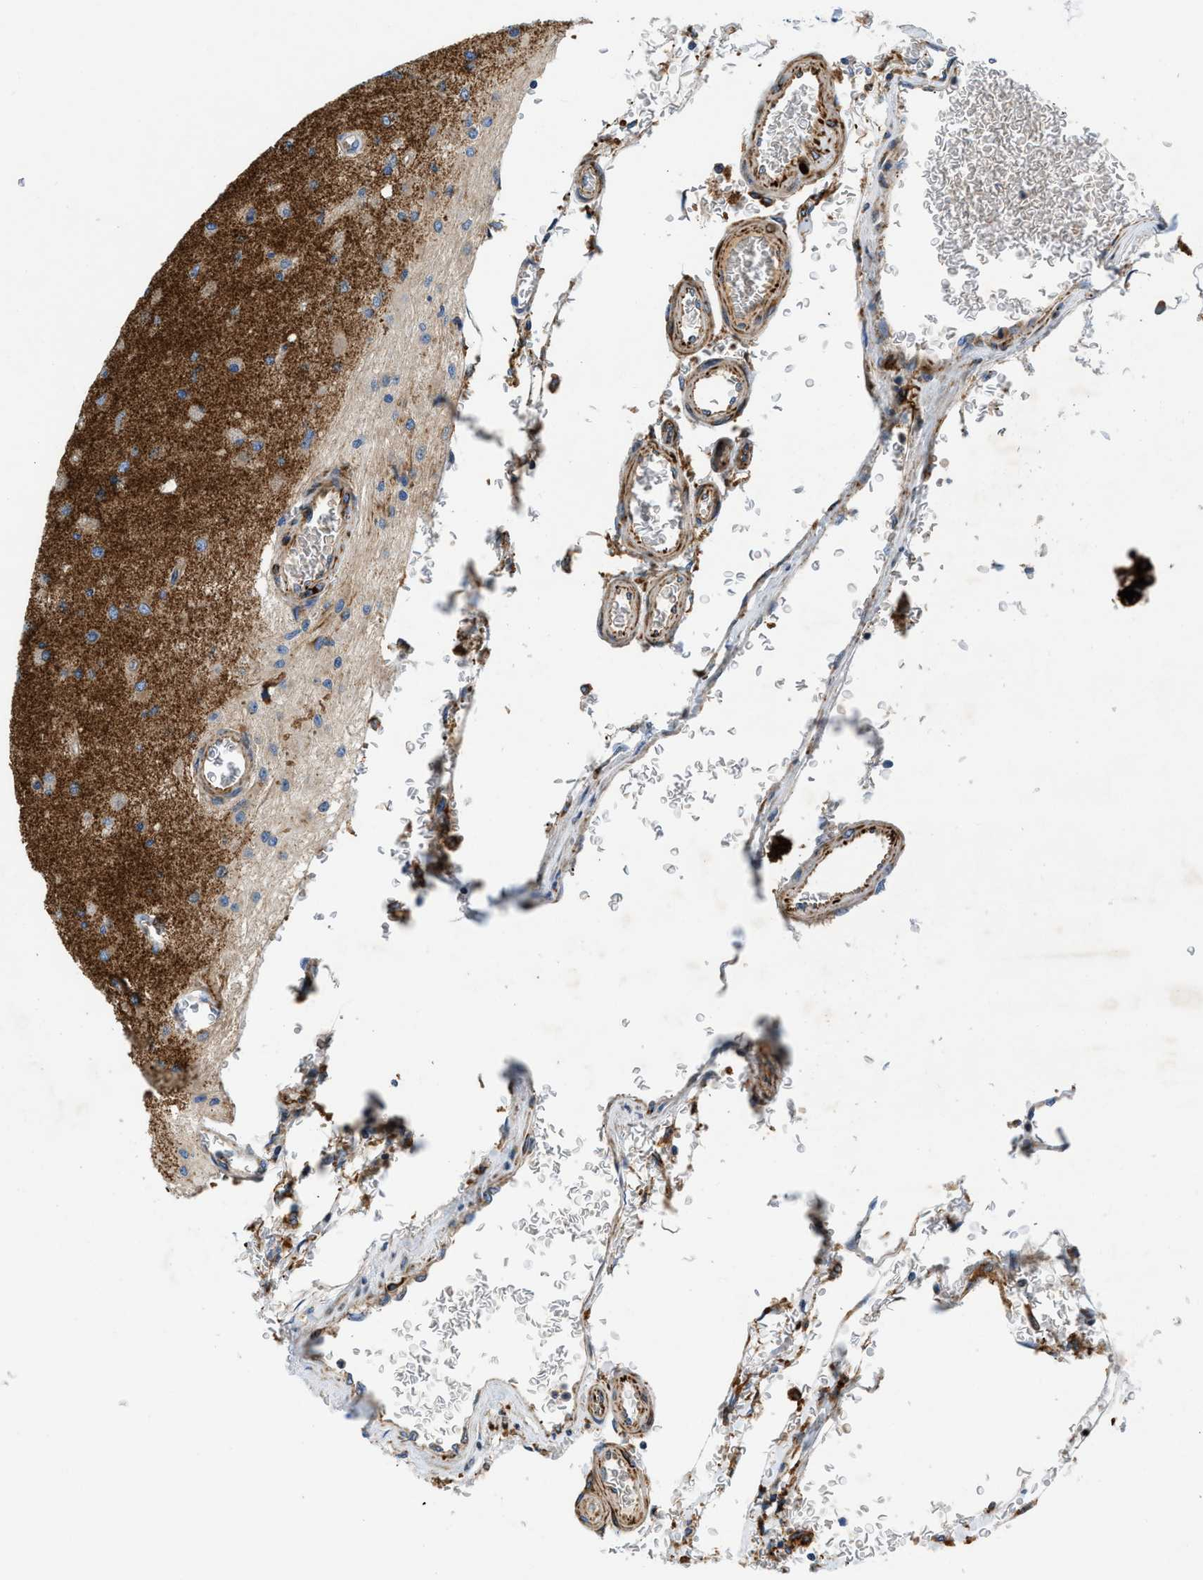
{"staining": {"intensity": "weak", "quantity": ">75%", "location": "cytoplasmic/membranous"}, "tissue": "glioma", "cell_type": "Tumor cells", "image_type": "cancer", "snomed": [{"axis": "morphology", "description": "Normal tissue, NOS"}, {"axis": "morphology", "description": "Glioma, malignant, High grade"}, {"axis": "topography", "description": "Cerebral cortex"}], "caption": "Immunohistochemistry of human malignant glioma (high-grade) demonstrates low levels of weak cytoplasmic/membranous positivity in about >75% of tumor cells.", "gene": "ZNF831", "patient": {"sex": "male", "age": 77}}